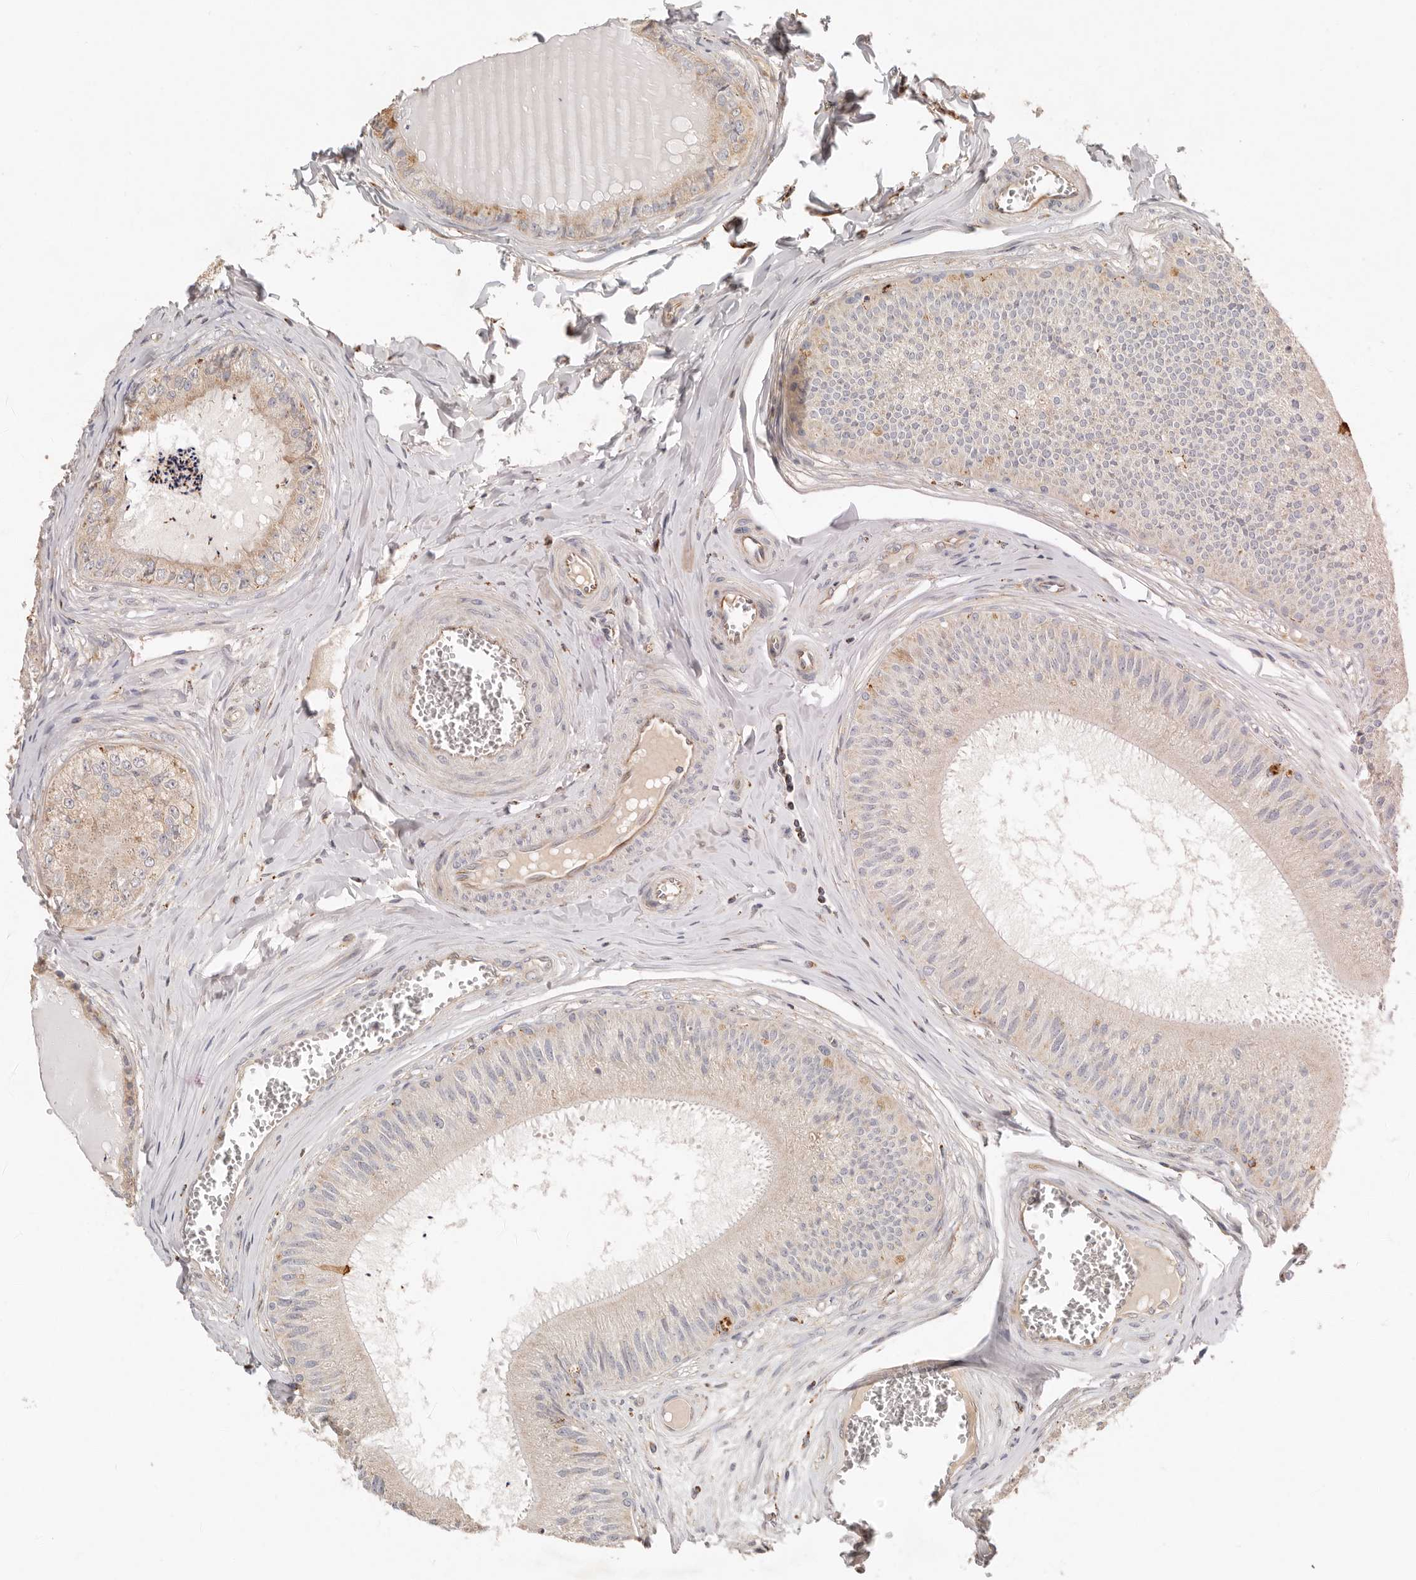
{"staining": {"intensity": "weak", "quantity": "25%-75%", "location": "cytoplasmic/membranous"}, "tissue": "epididymis", "cell_type": "Glandular cells", "image_type": "normal", "snomed": [{"axis": "morphology", "description": "Normal tissue, NOS"}, {"axis": "topography", "description": "Epididymis"}], "caption": "Immunohistochemical staining of unremarkable human epididymis reveals weak cytoplasmic/membranous protein positivity in about 25%-75% of glandular cells. (Stains: DAB (3,3'-diaminobenzidine) in brown, nuclei in blue, Microscopy: brightfield microscopy at high magnification).", "gene": "ARHGEF10L", "patient": {"sex": "male", "age": 31}}